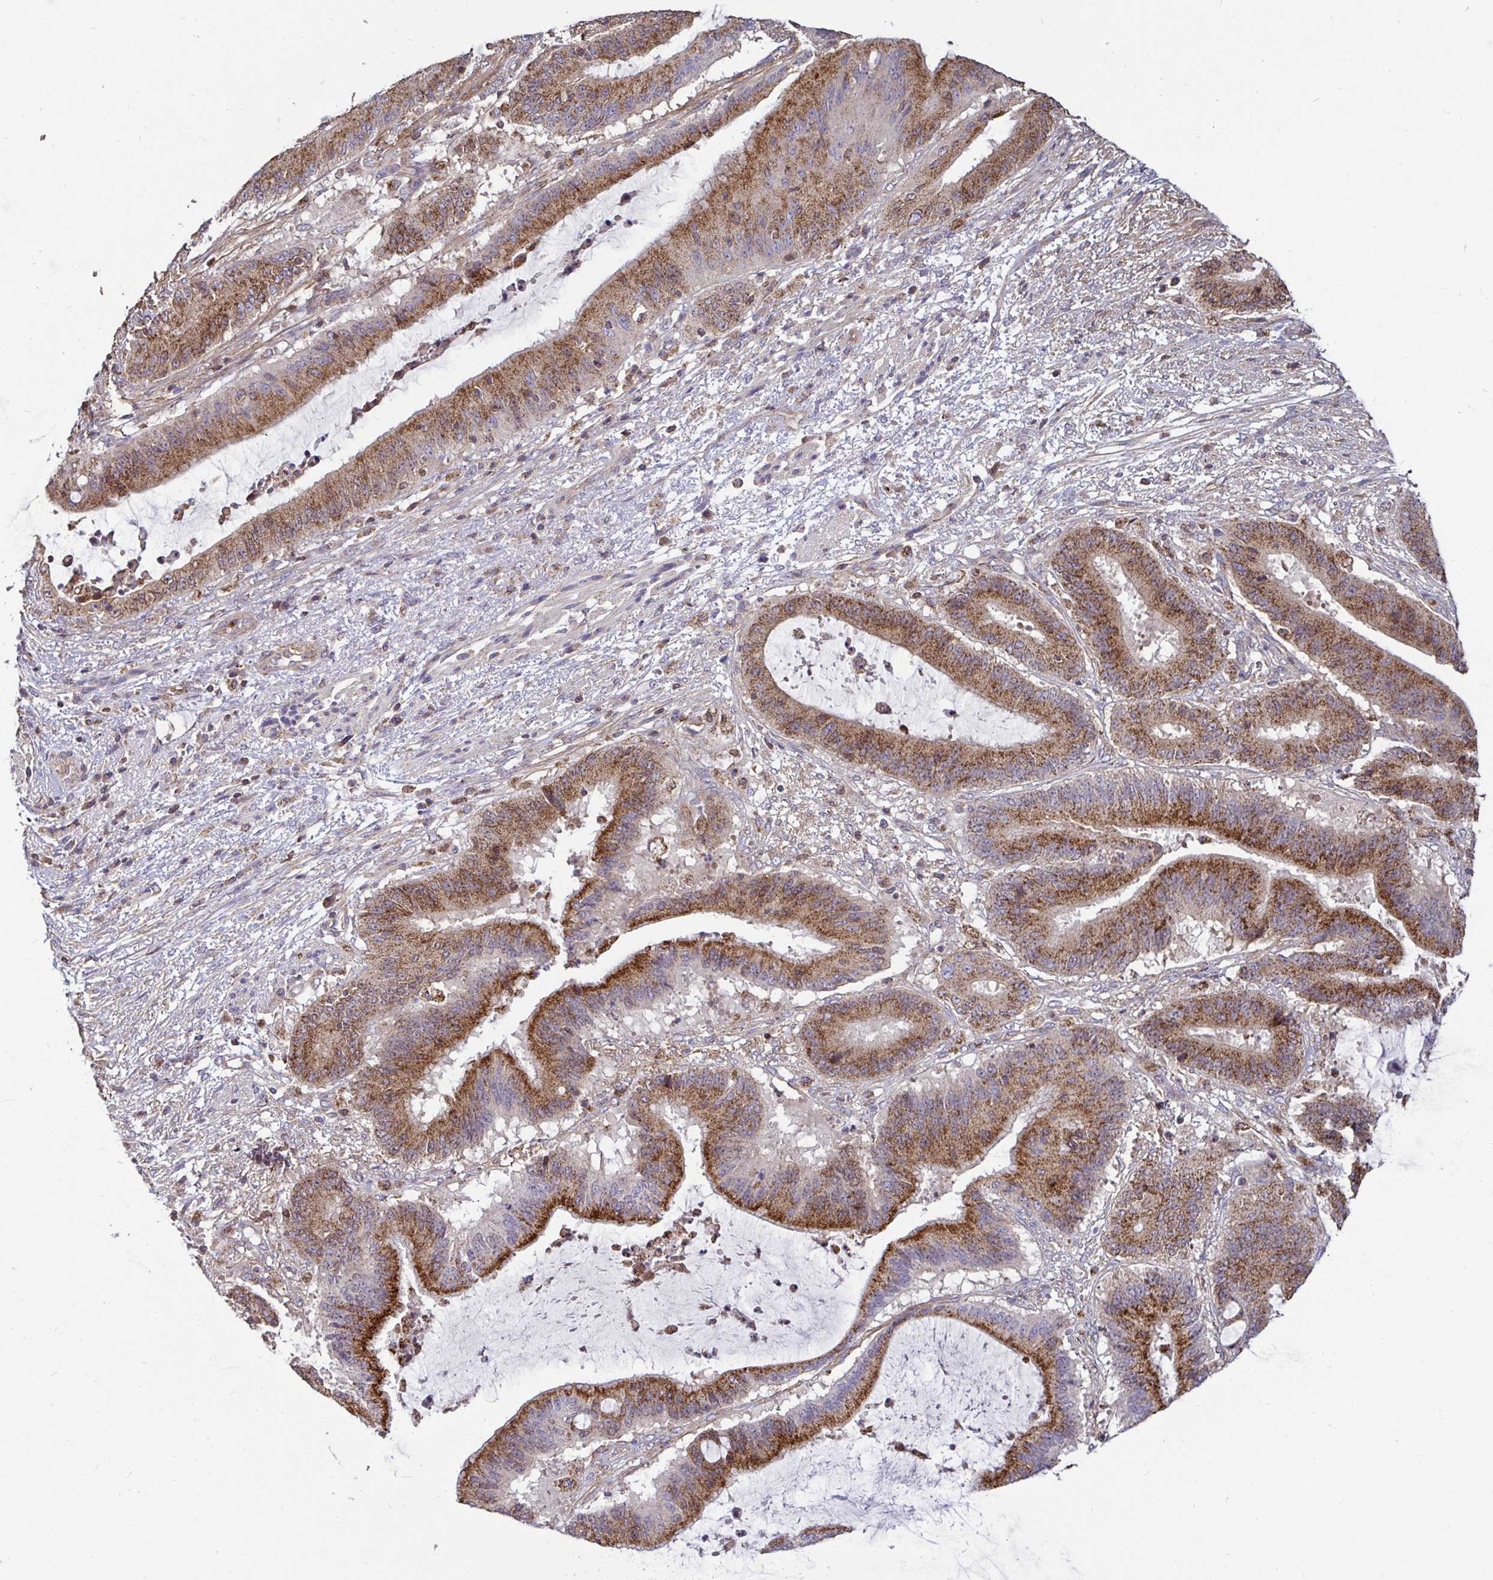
{"staining": {"intensity": "strong", "quantity": ">75%", "location": "cytoplasmic/membranous"}, "tissue": "liver cancer", "cell_type": "Tumor cells", "image_type": "cancer", "snomed": [{"axis": "morphology", "description": "Normal tissue, NOS"}, {"axis": "morphology", "description": "Cholangiocarcinoma"}, {"axis": "topography", "description": "Liver"}, {"axis": "topography", "description": "Peripheral nerve tissue"}], "caption": "Protein staining of cholangiocarcinoma (liver) tissue demonstrates strong cytoplasmic/membranous positivity in approximately >75% of tumor cells.", "gene": "SPRY1", "patient": {"sex": "female", "age": 73}}